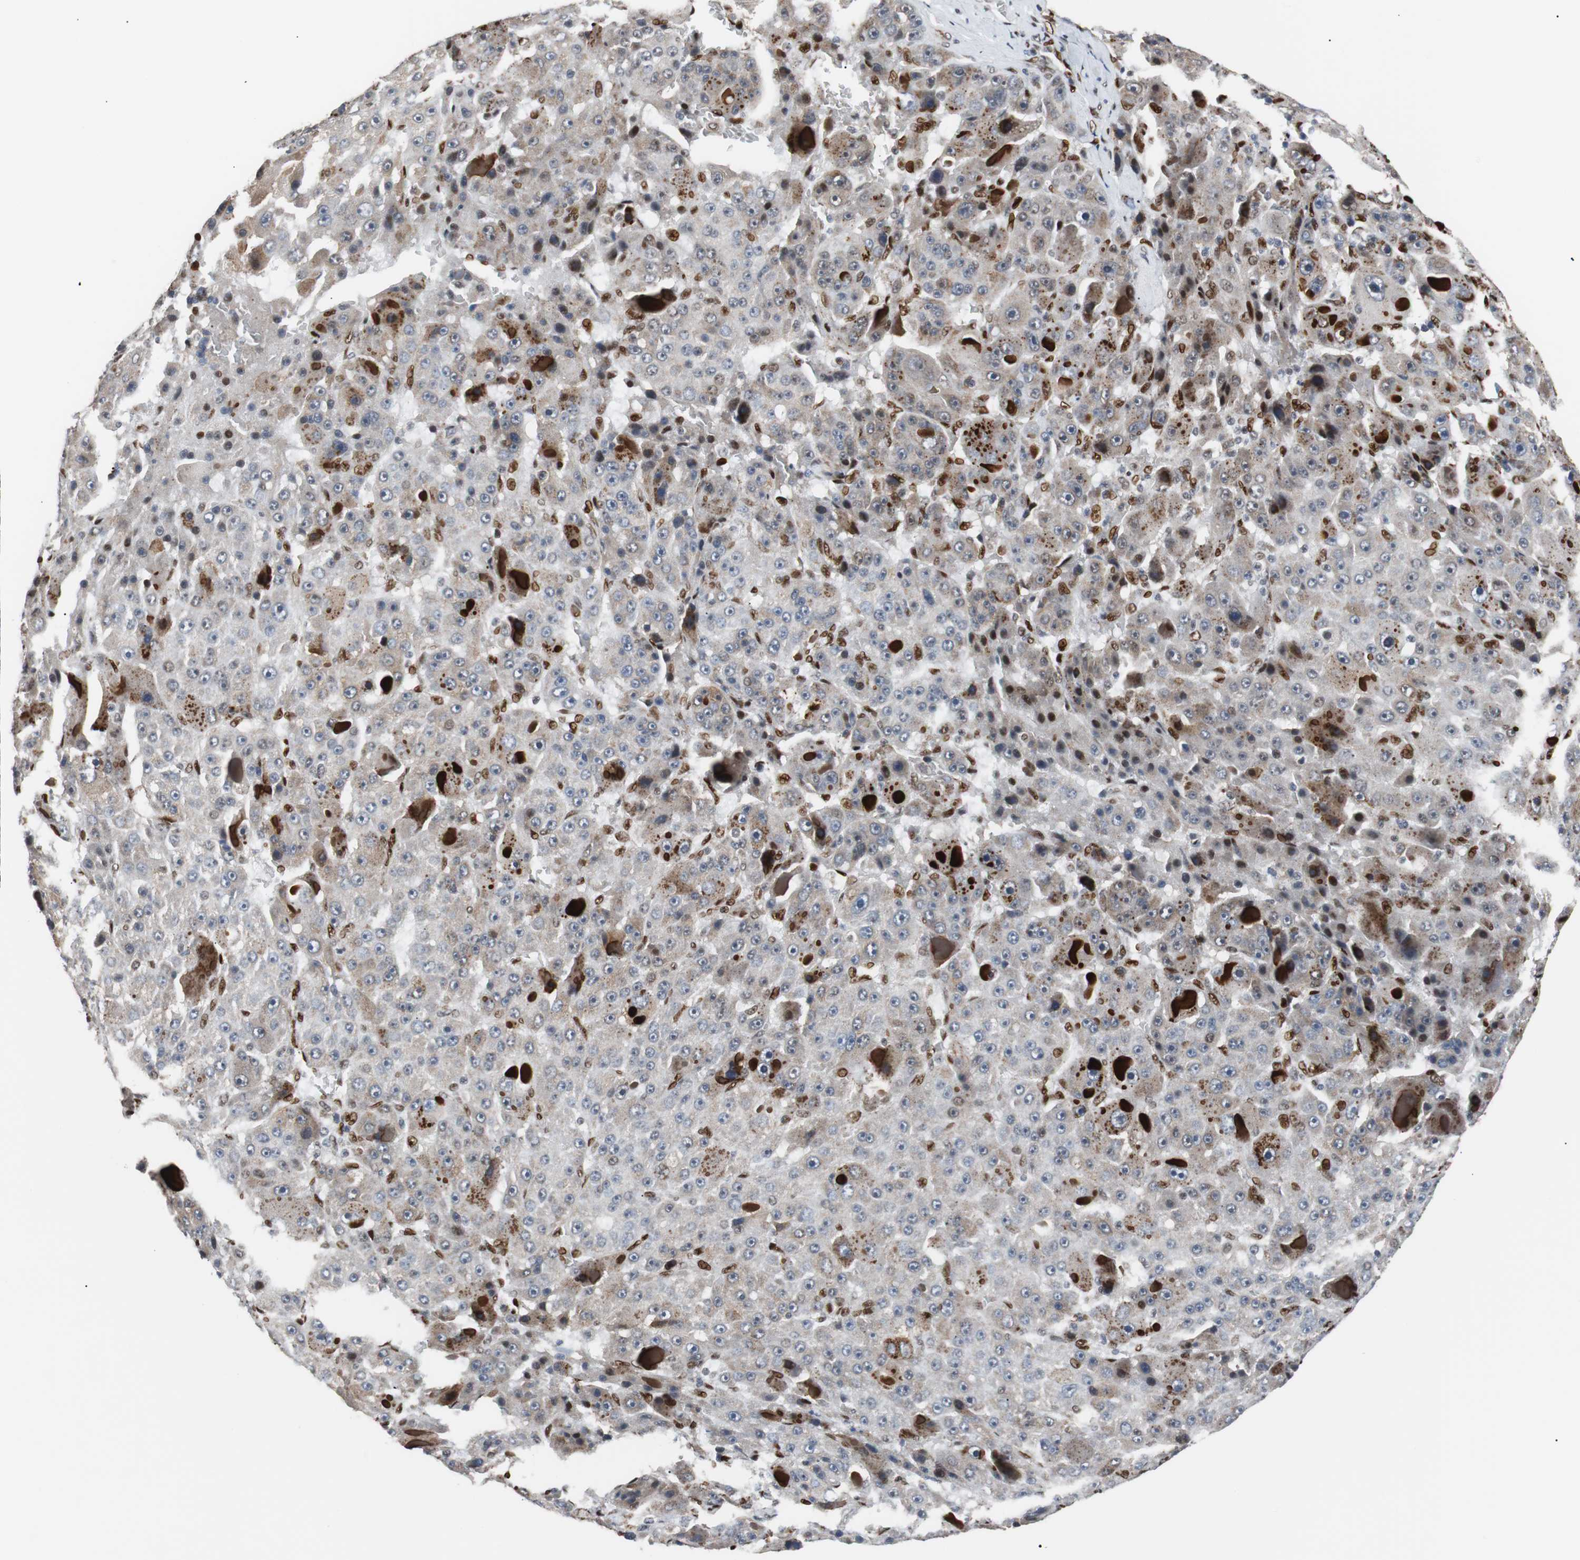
{"staining": {"intensity": "moderate", "quantity": ">75%", "location": "cytoplasmic/membranous,nuclear"}, "tissue": "liver cancer", "cell_type": "Tumor cells", "image_type": "cancer", "snomed": [{"axis": "morphology", "description": "Carcinoma, Hepatocellular, NOS"}, {"axis": "topography", "description": "Liver"}], "caption": "This micrograph displays liver cancer (hepatocellular carcinoma) stained with immunohistochemistry (IHC) to label a protein in brown. The cytoplasmic/membranous and nuclear of tumor cells show moderate positivity for the protein. Nuclei are counter-stained blue.", "gene": "NBL1", "patient": {"sex": "male", "age": 76}}